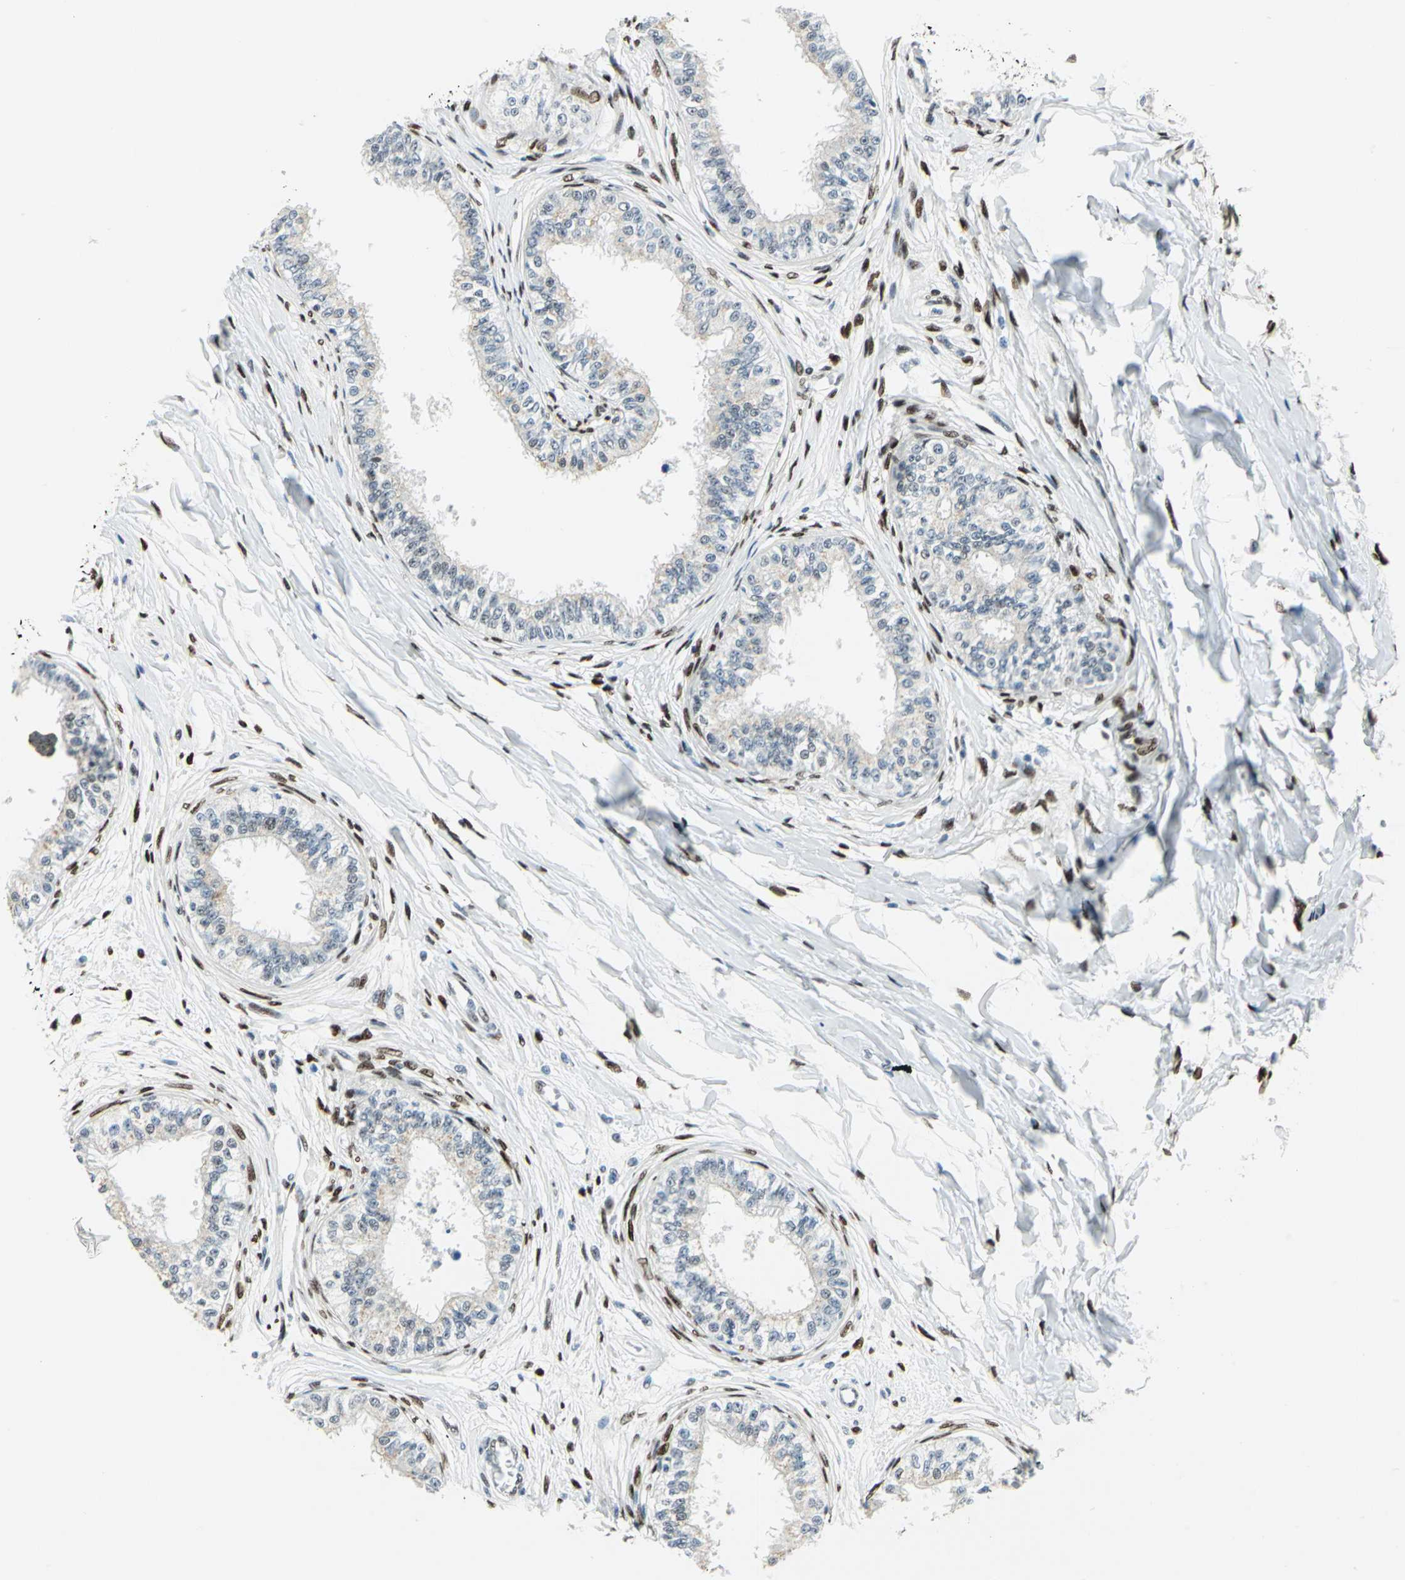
{"staining": {"intensity": "weak", "quantity": "25%-75%", "location": "cytoplasmic/membranous,nuclear"}, "tissue": "epididymis", "cell_type": "Glandular cells", "image_type": "normal", "snomed": [{"axis": "morphology", "description": "Normal tissue, NOS"}, {"axis": "morphology", "description": "Adenocarcinoma, metastatic, NOS"}, {"axis": "topography", "description": "Testis"}, {"axis": "topography", "description": "Epididymis"}], "caption": "A histopathology image showing weak cytoplasmic/membranous,nuclear expression in about 25%-75% of glandular cells in benign epididymis, as visualized by brown immunohistochemical staining.", "gene": "MEIS2", "patient": {"sex": "male", "age": 26}}